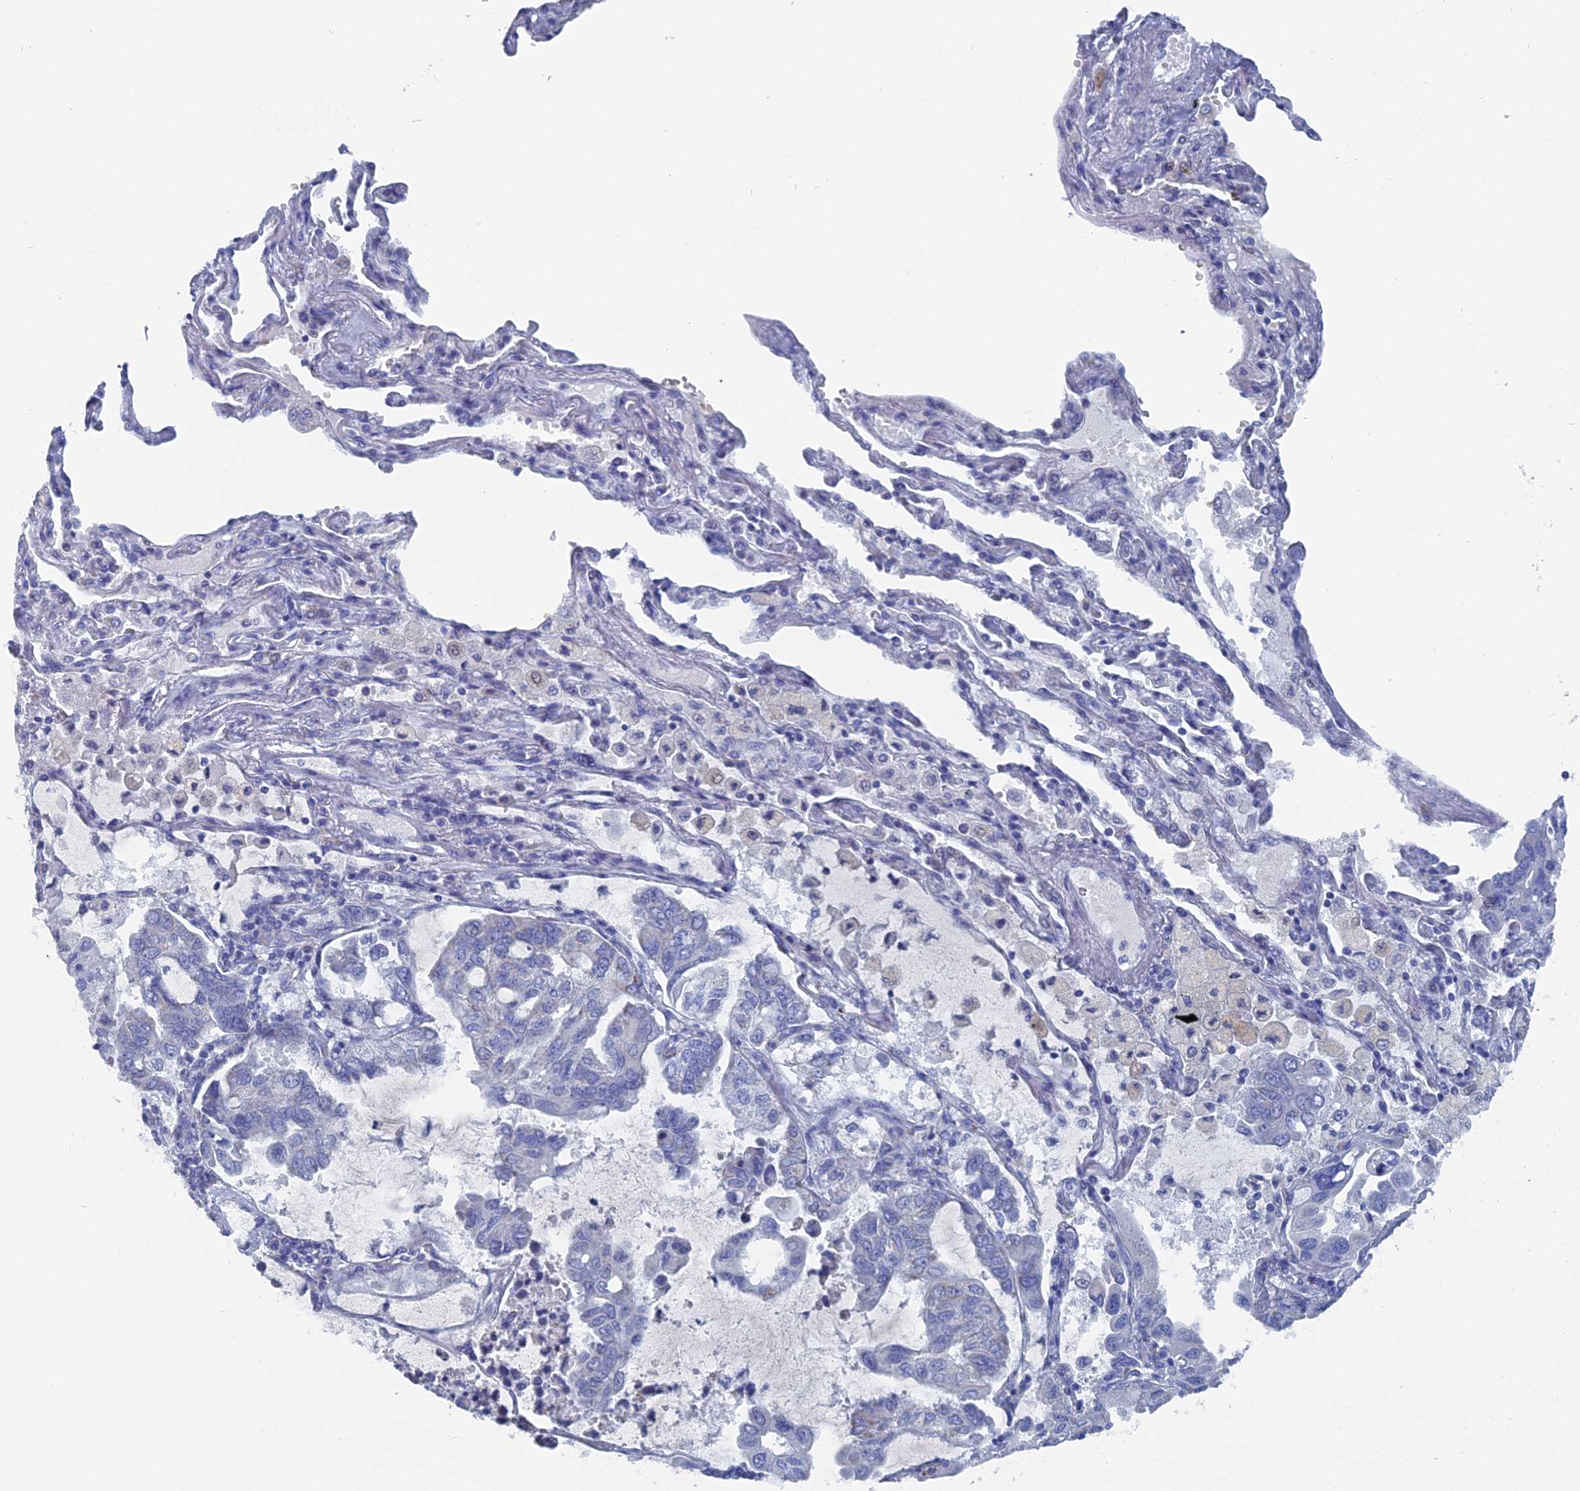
{"staining": {"intensity": "negative", "quantity": "none", "location": "none"}, "tissue": "lung cancer", "cell_type": "Tumor cells", "image_type": "cancer", "snomed": [{"axis": "morphology", "description": "Adenocarcinoma, NOS"}, {"axis": "topography", "description": "Lung"}], "caption": "This is an immunohistochemistry micrograph of human lung cancer (adenocarcinoma). There is no positivity in tumor cells.", "gene": "HIGD1A", "patient": {"sex": "male", "age": 64}}